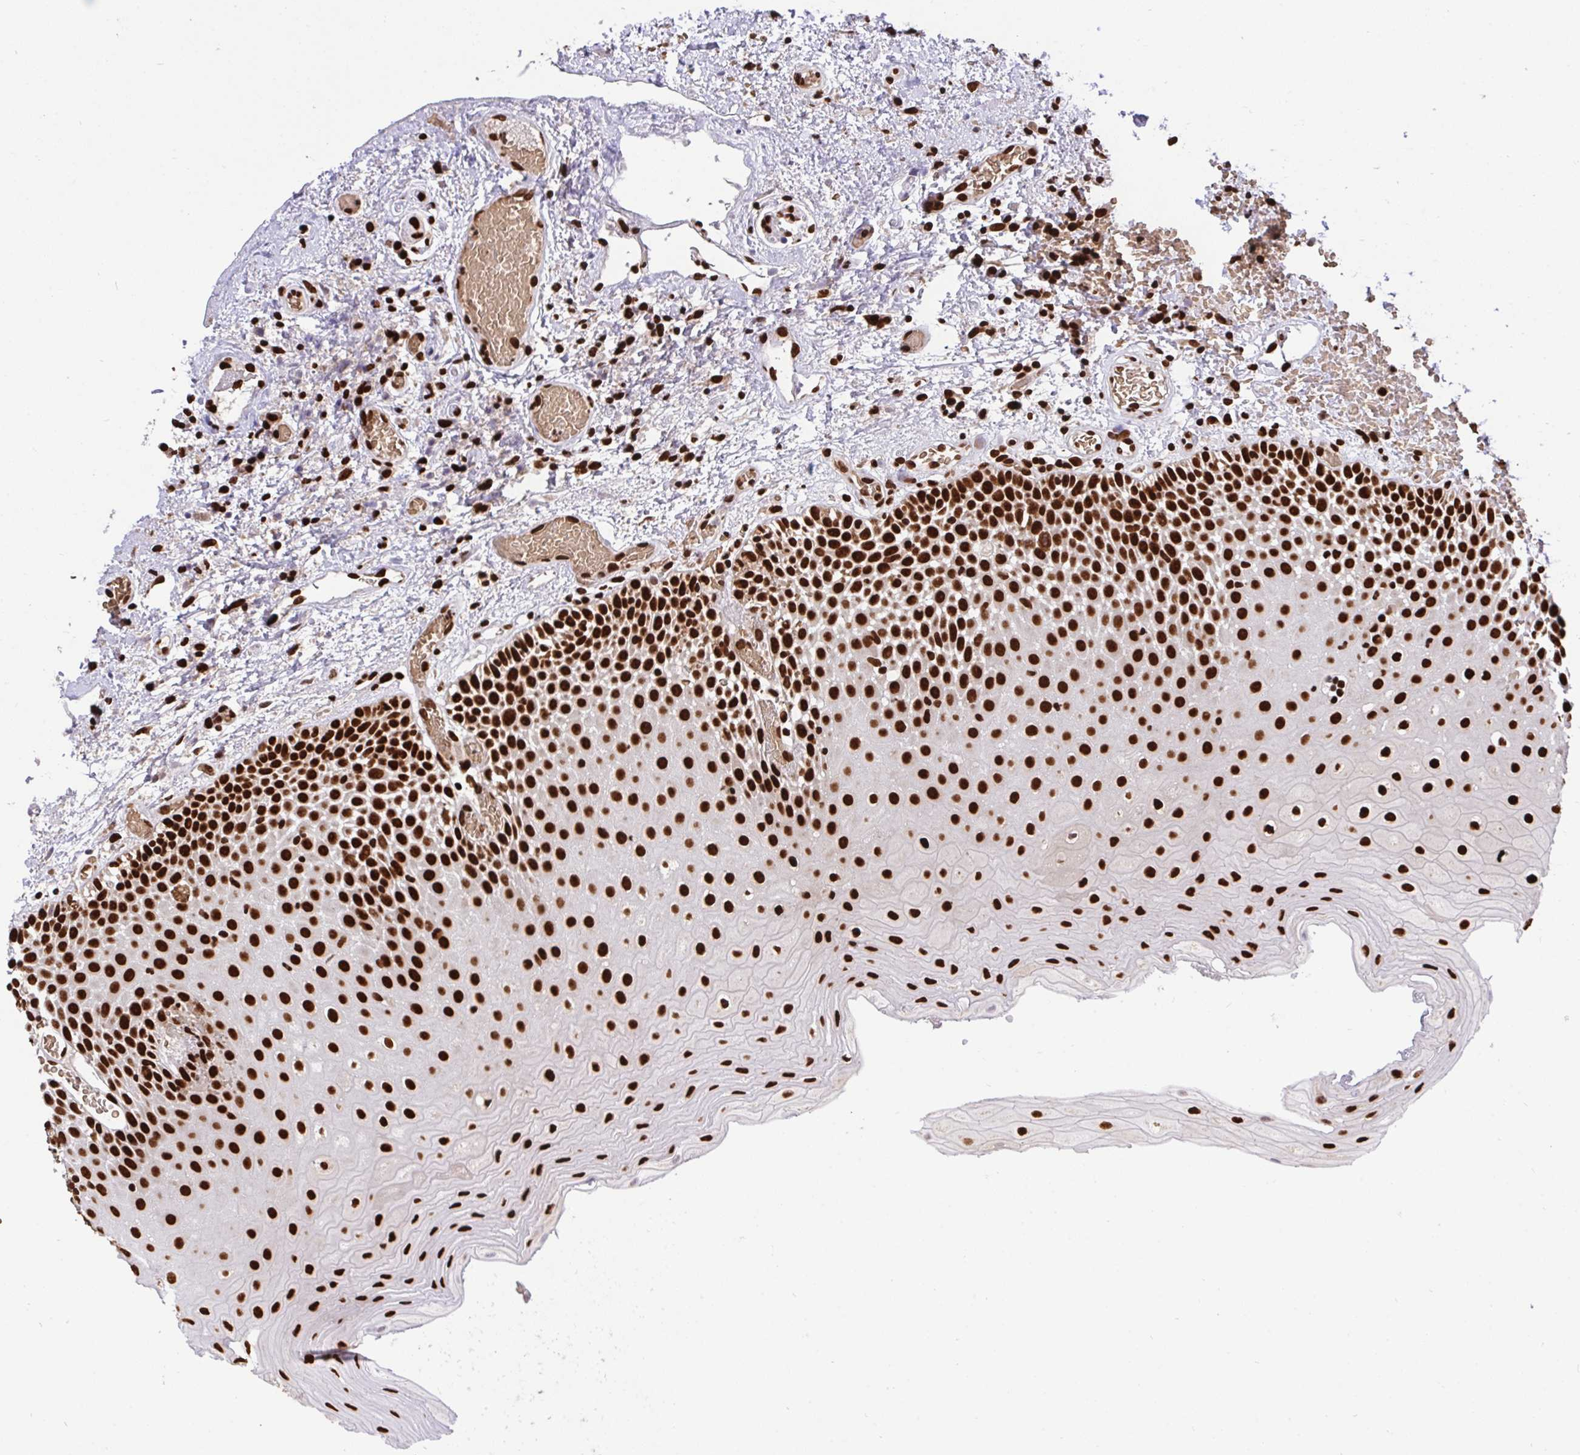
{"staining": {"intensity": "strong", "quantity": ">75%", "location": "nuclear"}, "tissue": "oral mucosa", "cell_type": "Squamous epithelial cells", "image_type": "normal", "snomed": [{"axis": "morphology", "description": "Normal tissue, NOS"}, {"axis": "topography", "description": "Oral tissue"}], "caption": "Normal oral mucosa shows strong nuclear expression in about >75% of squamous epithelial cells, visualized by immunohistochemistry.", "gene": "ENSG00000268083", "patient": {"sex": "female", "age": 82}}